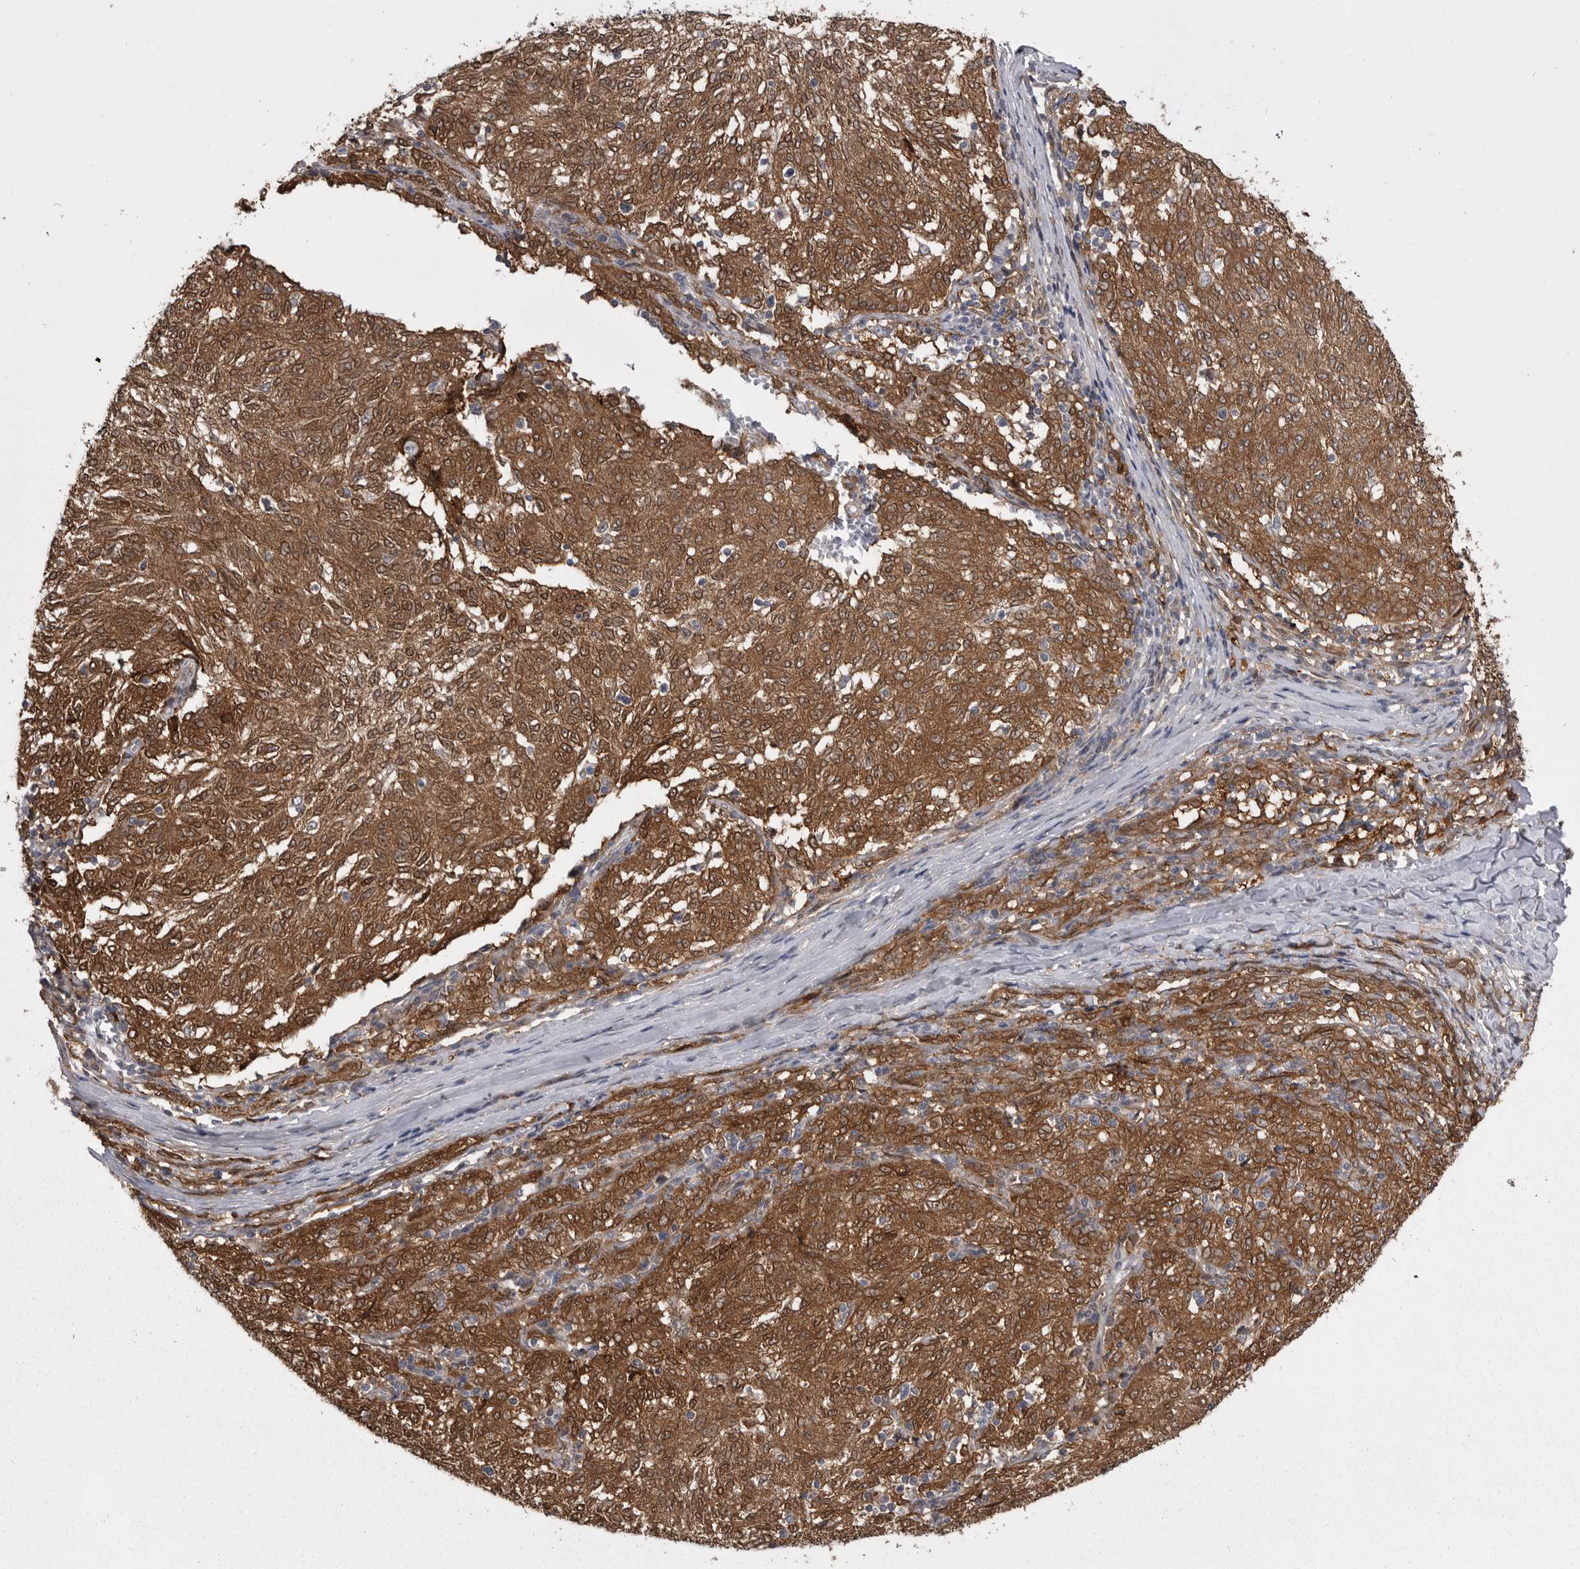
{"staining": {"intensity": "moderate", "quantity": ">75%", "location": "cytoplasmic/membranous"}, "tissue": "melanoma", "cell_type": "Tumor cells", "image_type": "cancer", "snomed": [{"axis": "morphology", "description": "Malignant melanoma, NOS"}, {"axis": "topography", "description": "Skin"}], "caption": "Melanoma tissue demonstrates moderate cytoplasmic/membranous expression in about >75% of tumor cells, visualized by immunohistochemistry.", "gene": "ABL1", "patient": {"sex": "female", "age": 72}}